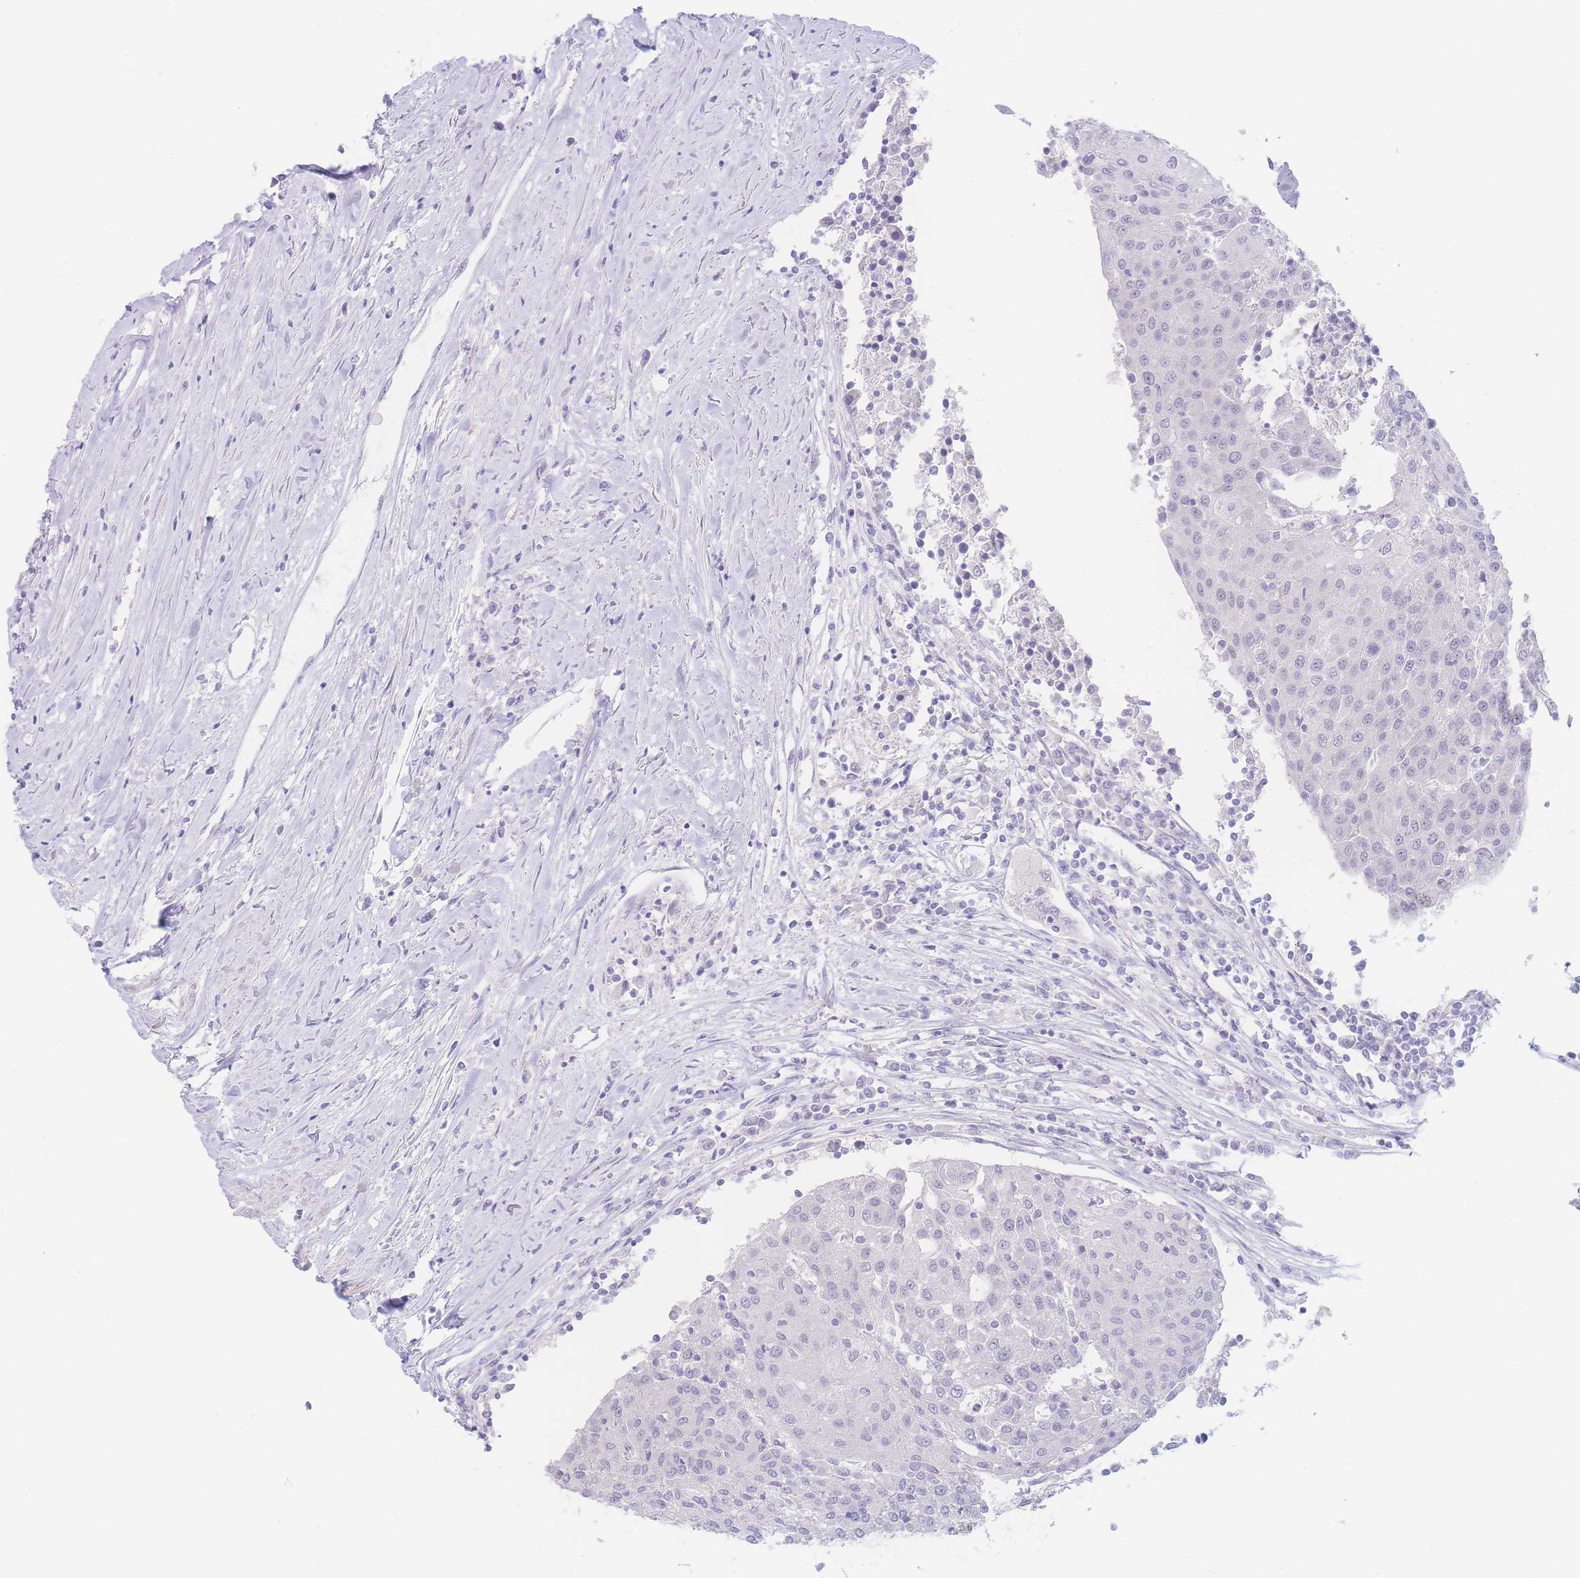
{"staining": {"intensity": "negative", "quantity": "none", "location": "none"}, "tissue": "urothelial cancer", "cell_type": "Tumor cells", "image_type": "cancer", "snomed": [{"axis": "morphology", "description": "Urothelial carcinoma, High grade"}, {"axis": "topography", "description": "Urinary bladder"}], "caption": "High-grade urothelial carcinoma was stained to show a protein in brown. There is no significant positivity in tumor cells. (IHC, brightfield microscopy, high magnification).", "gene": "PRSS22", "patient": {"sex": "female", "age": 85}}